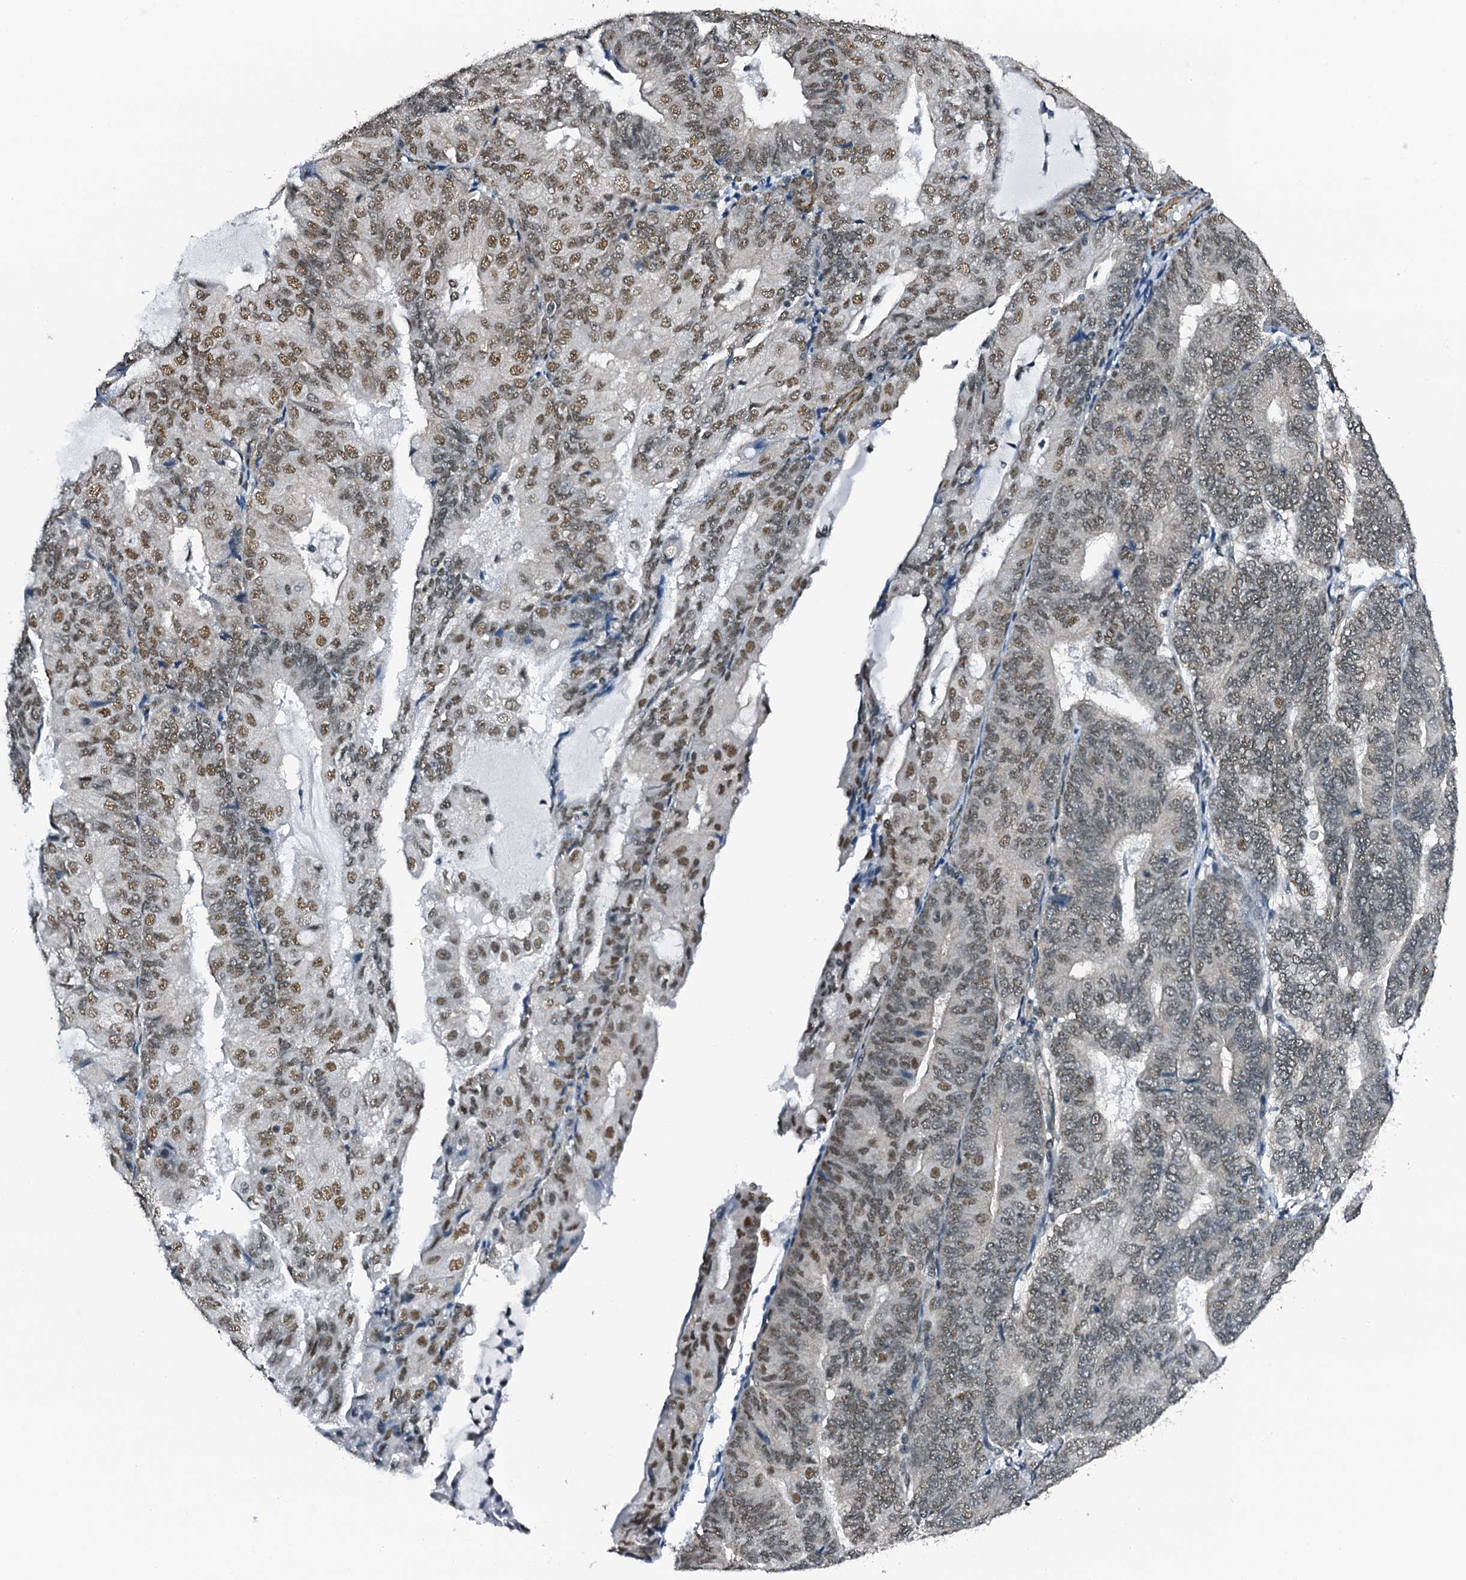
{"staining": {"intensity": "moderate", "quantity": ">75%", "location": "nuclear"}, "tissue": "endometrial cancer", "cell_type": "Tumor cells", "image_type": "cancer", "snomed": [{"axis": "morphology", "description": "Adenocarcinoma, NOS"}, {"axis": "topography", "description": "Endometrium"}], "caption": "A medium amount of moderate nuclear positivity is identified in about >75% of tumor cells in endometrial cancer tissue.", "gene": "CWC15", "patient": {"sex": "female", "age": 81}}